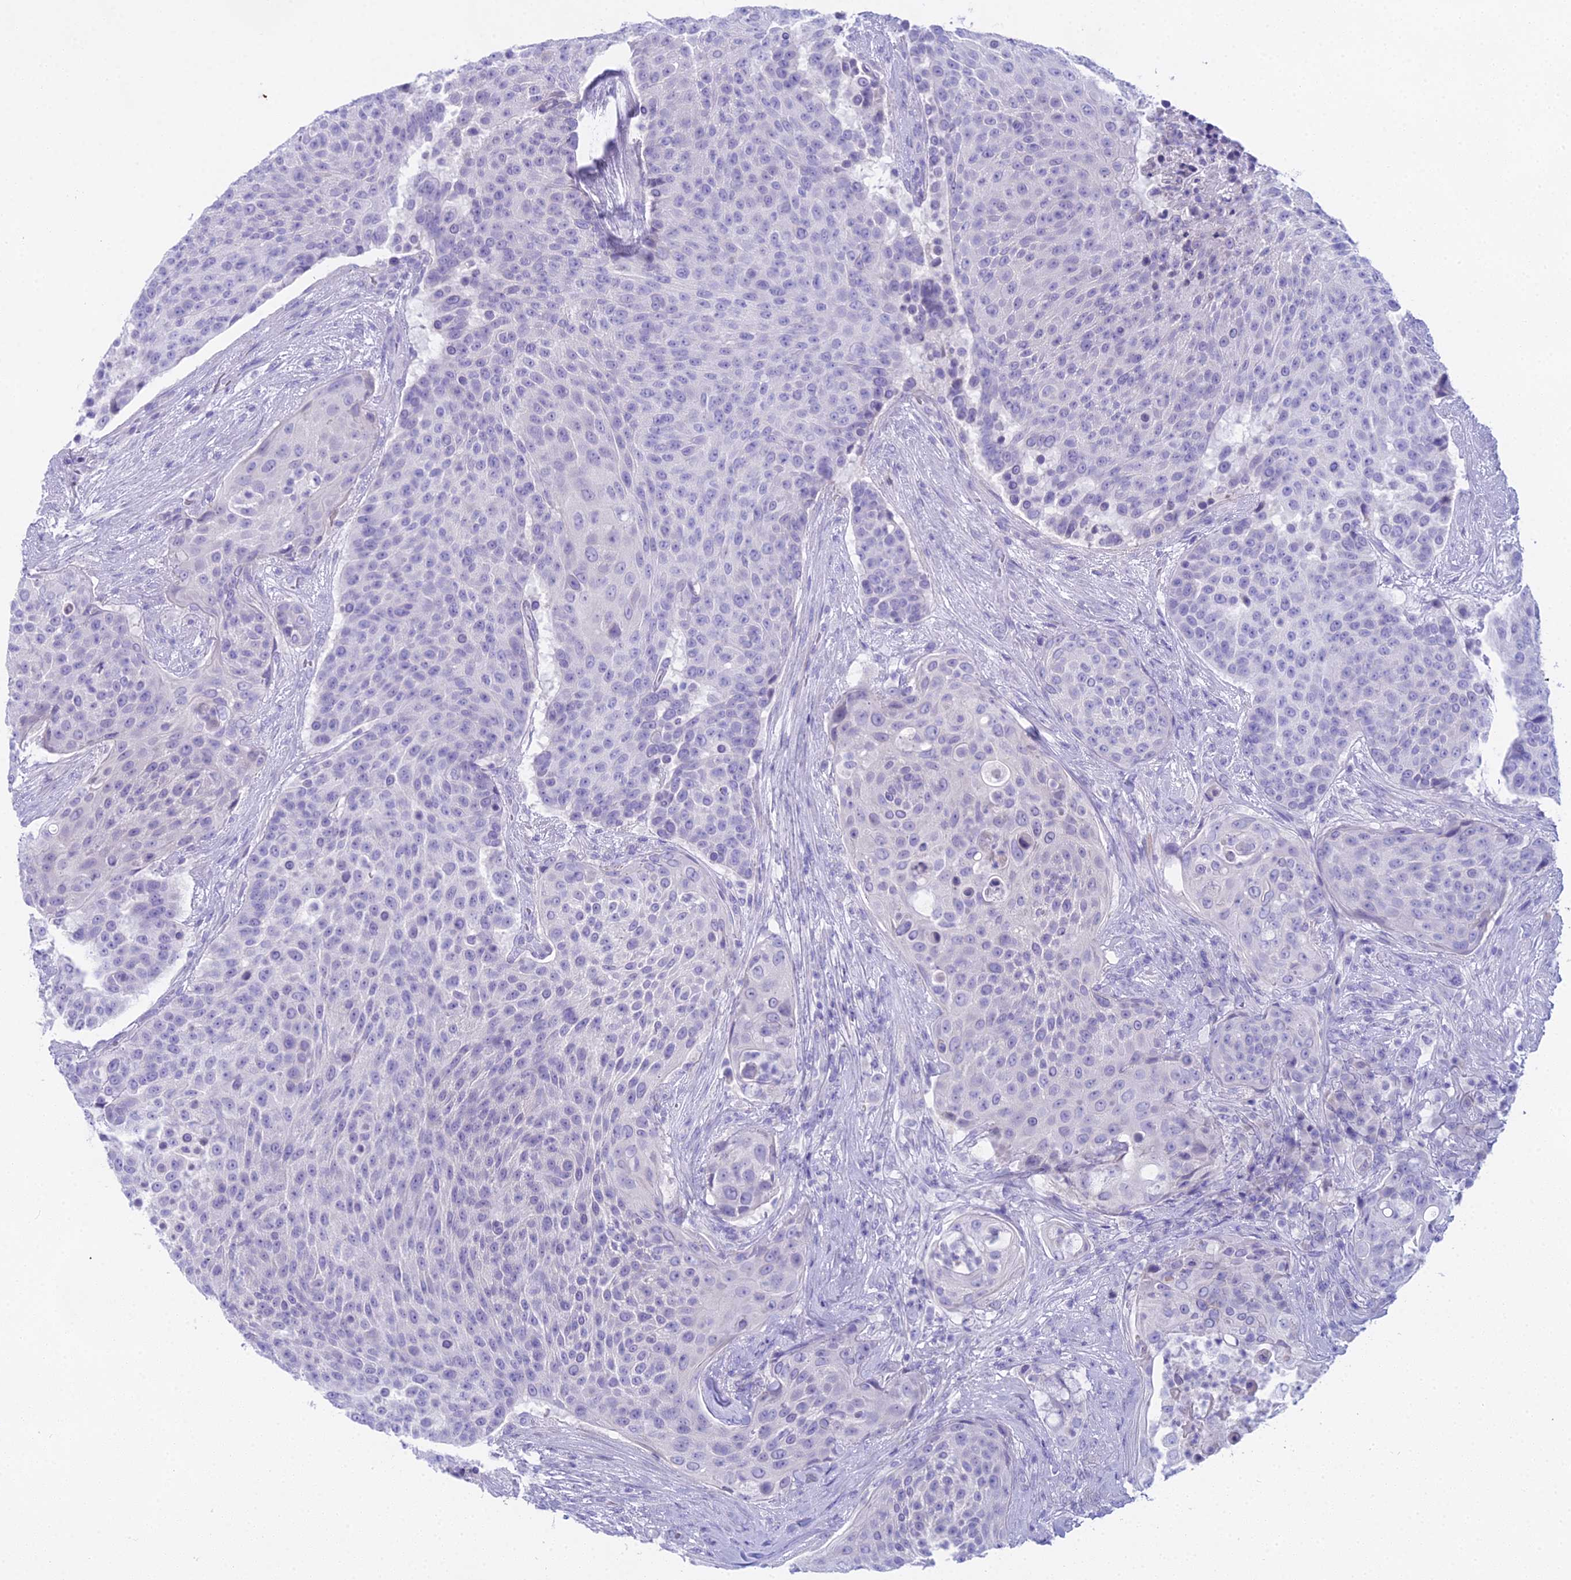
{"staining": {"intensity": "negative", "quantity": "none", "location": "none"}, "tissue": "urothelial cancer", "cell_type": "Tumor cells", "image_type": "cancer", "snomed": [{"axis": "morphology", "description": "Urothelial carcinoma, High grade"}, {"axis": "topography", "description": "Urinary bladder"}], "caption": "Human high-grade urothelial carcinoma stained for a protein using immunohistochemistry (IHC) demonstrates no expression in tumor cells.", "gene": "UNC80", "patient": {"sex": "female", "age": 63}}